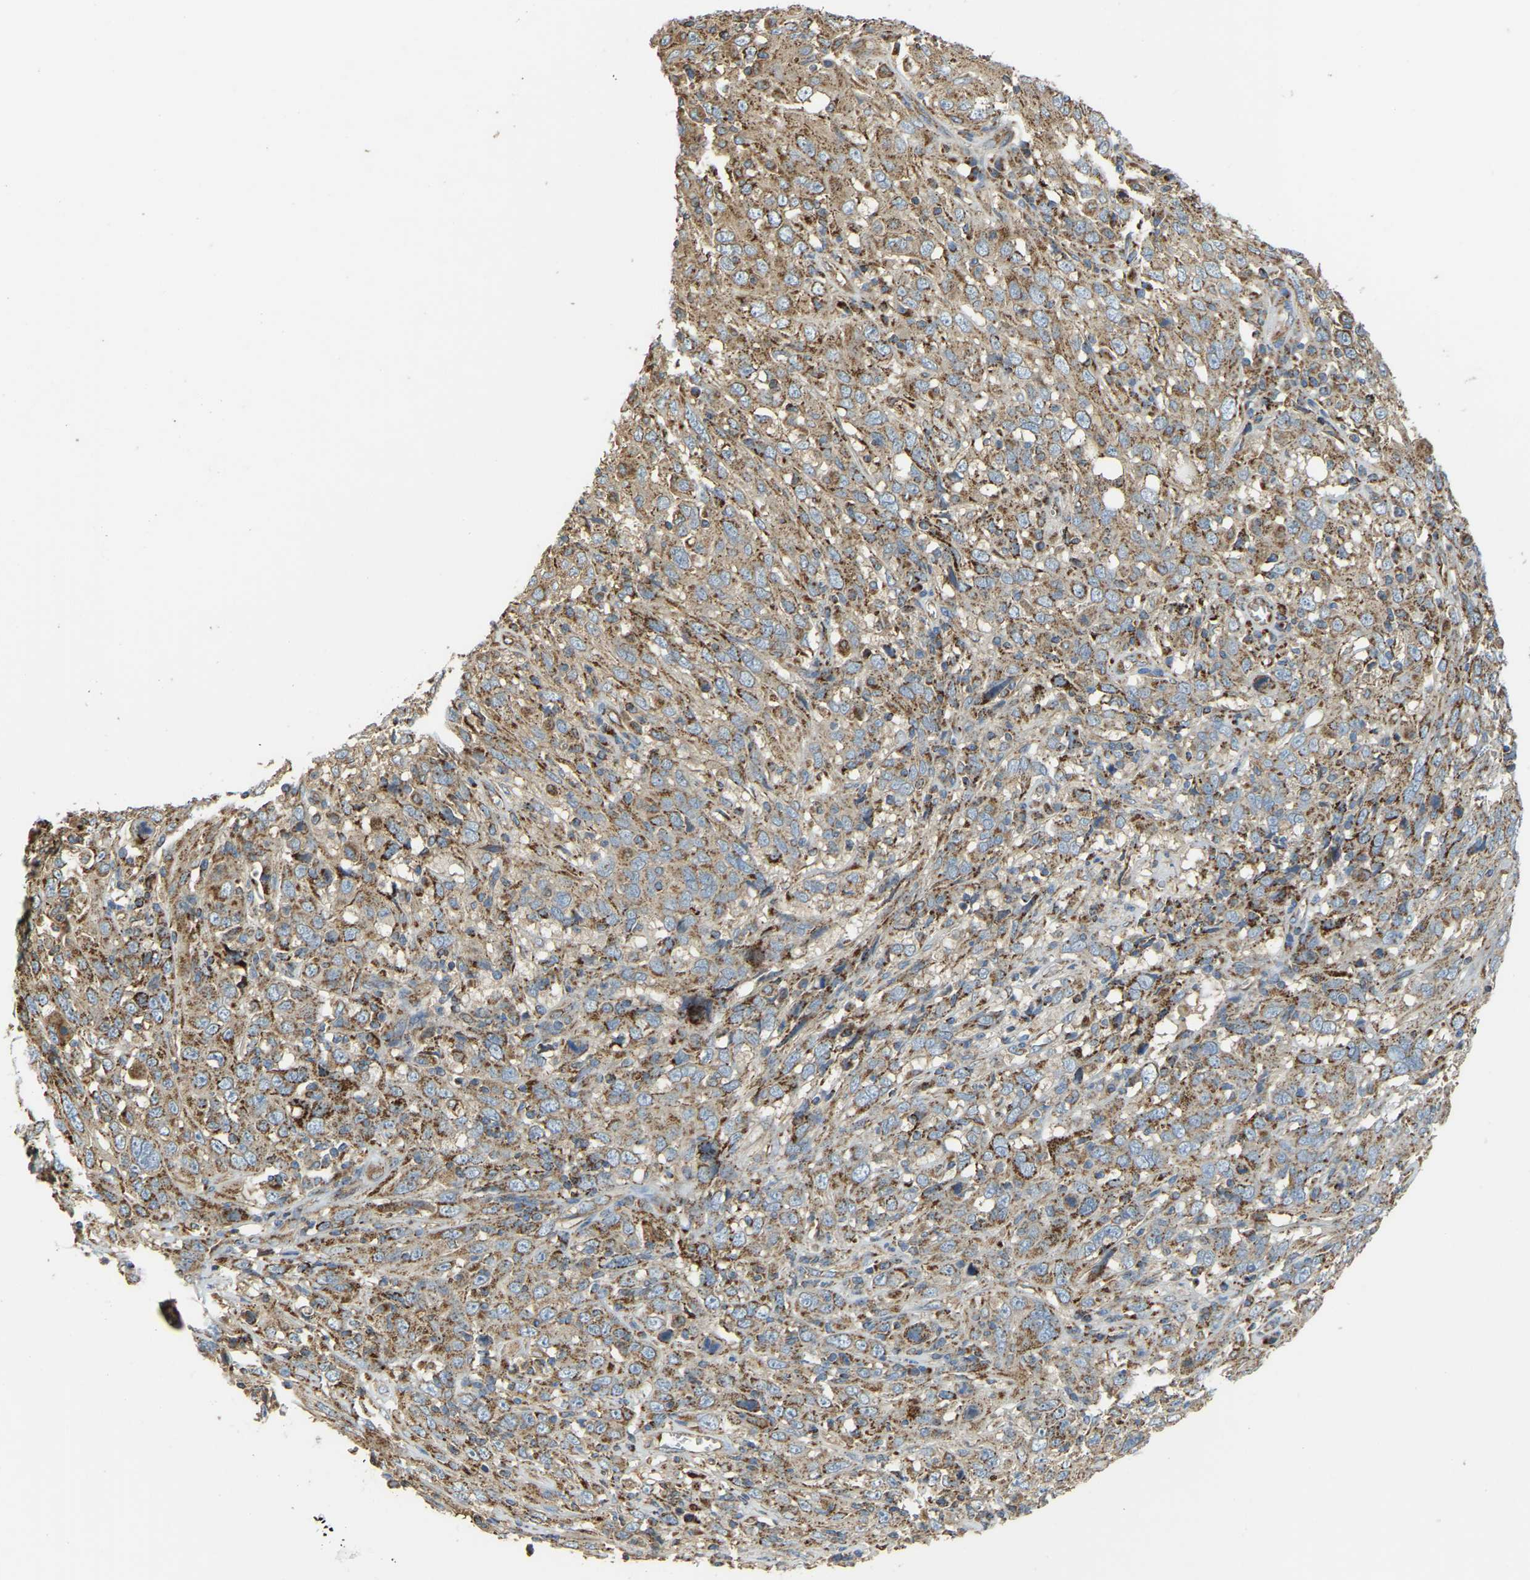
{"staining": {"intensity": "moderate", "quantity": ">75%", "location": "cytoplasmic/membranous"}, "tissue": "cervical cancer", "cell_type": "Tumor cells", "image_type": "cancer", "snomed": [{"axis": "morphology", "description": "Squamous cell carcinoma, NOS"}, {"axis": "topography", "description": "Cervix"}], "caption": "Immunohistochemistry of human cervical cancer (squamous cell carcinoma) demonstrates medium levels of moderate cytoplasmic/membranous positivity in approximately >75% of tumor cells.", "gene": "PSMD7", "patient": {"sex": "female", "age": 46}}